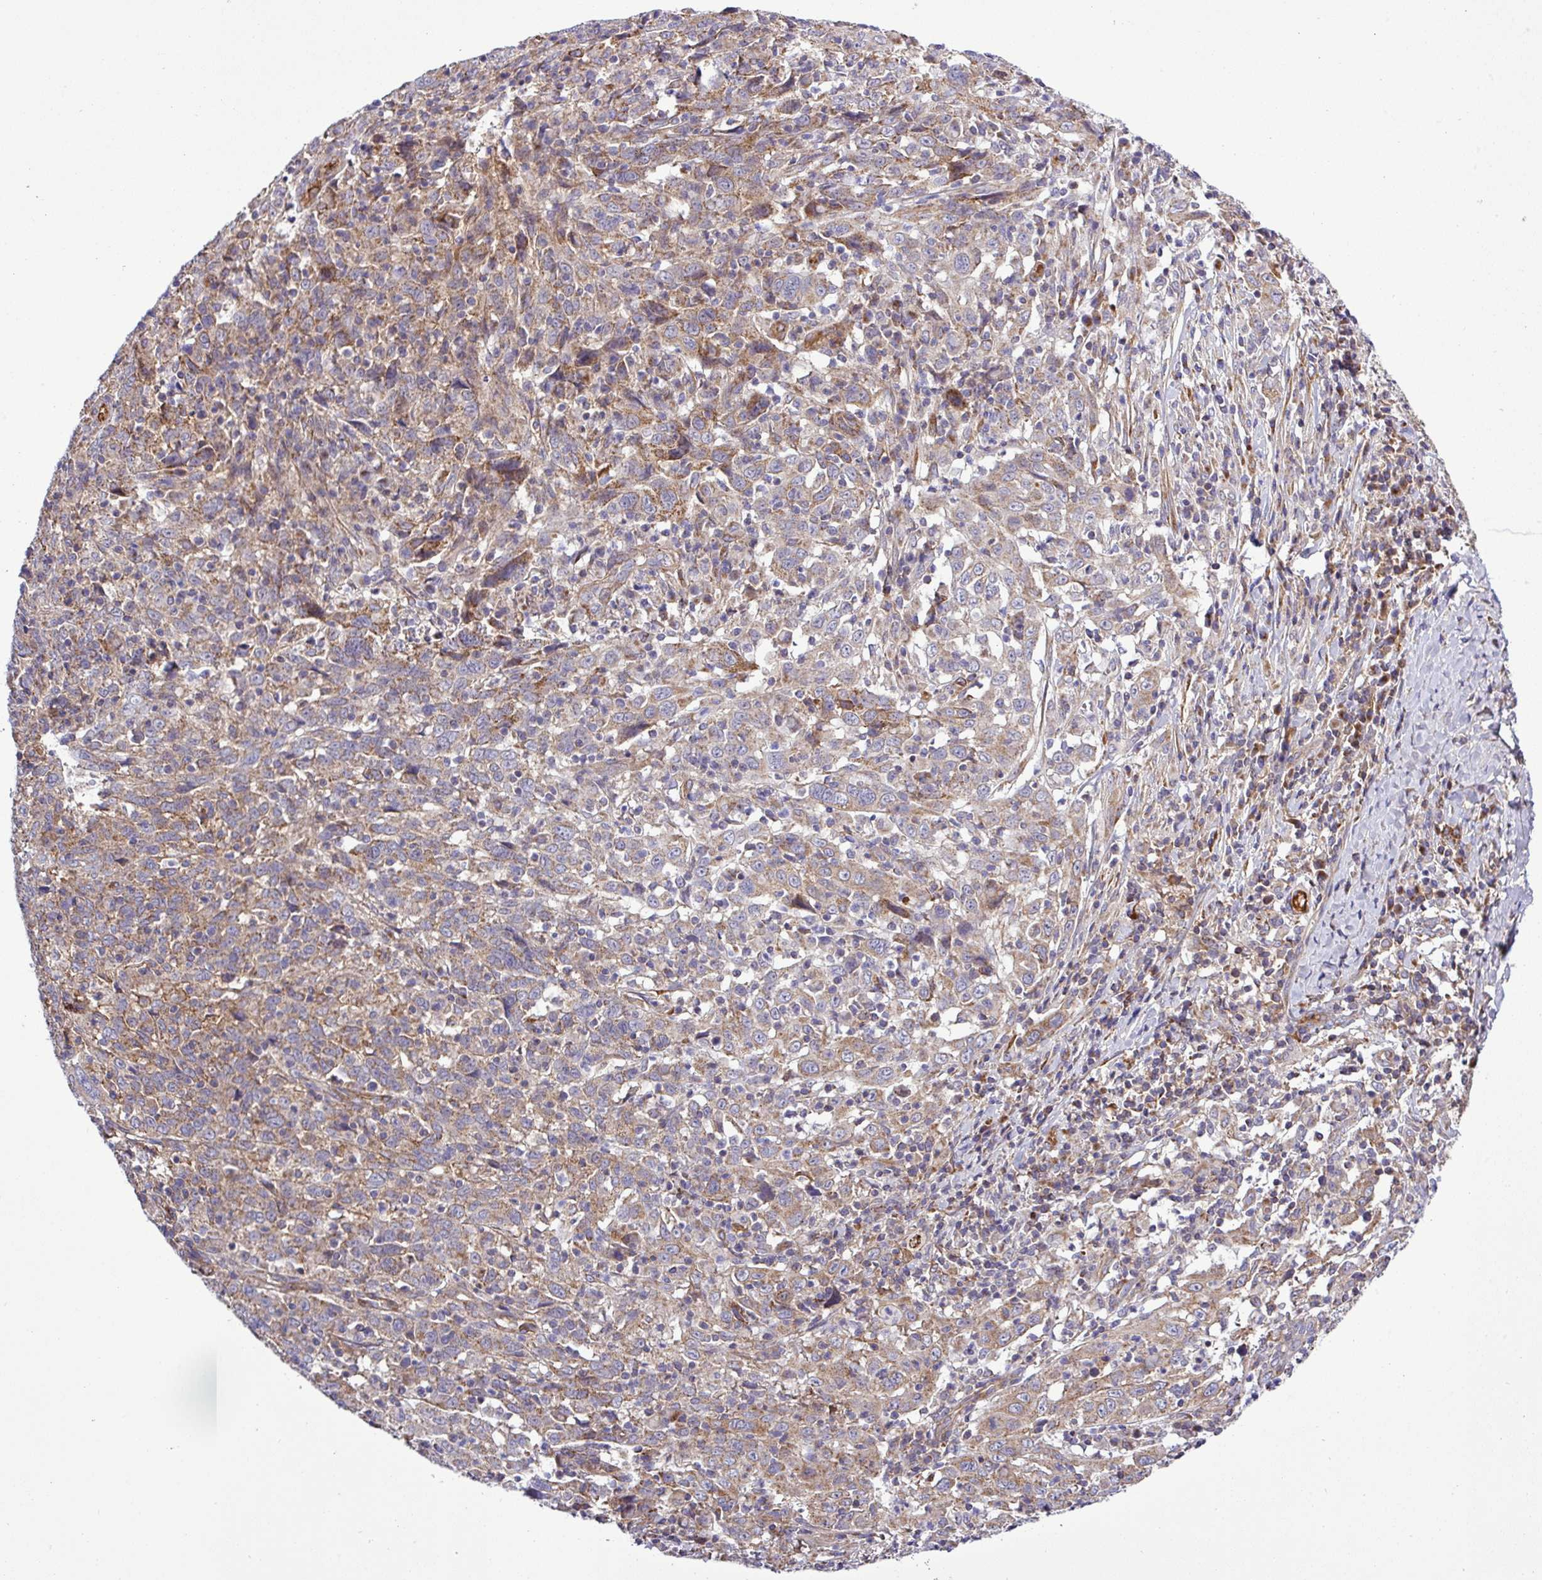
{"staining": {"intensity": "moderate", "quantity": ">75%", "location": "cytoplasmic/membranous"}, "tissue": "cervical cancer", "cell_type": "Tumor cells", "image_type": "cancer", "snomed": [{"axis": "morphology", "description": "Squamous cell carcinoma, NOS"}, {"axis": "topography", "description": "Cervix"}], "caption": "Moderate cytoplasmic/membranous protein positivity is appreciated in about >75% of tumor cells in cervical squamous cell carcinoma. The staining is performed using DAB brown chromogen to label protein expression. The nuclei are counter-stained blue using hematoxylin.", "gene": "CWH43", "patient": {"sex": "female", "age": 46}}